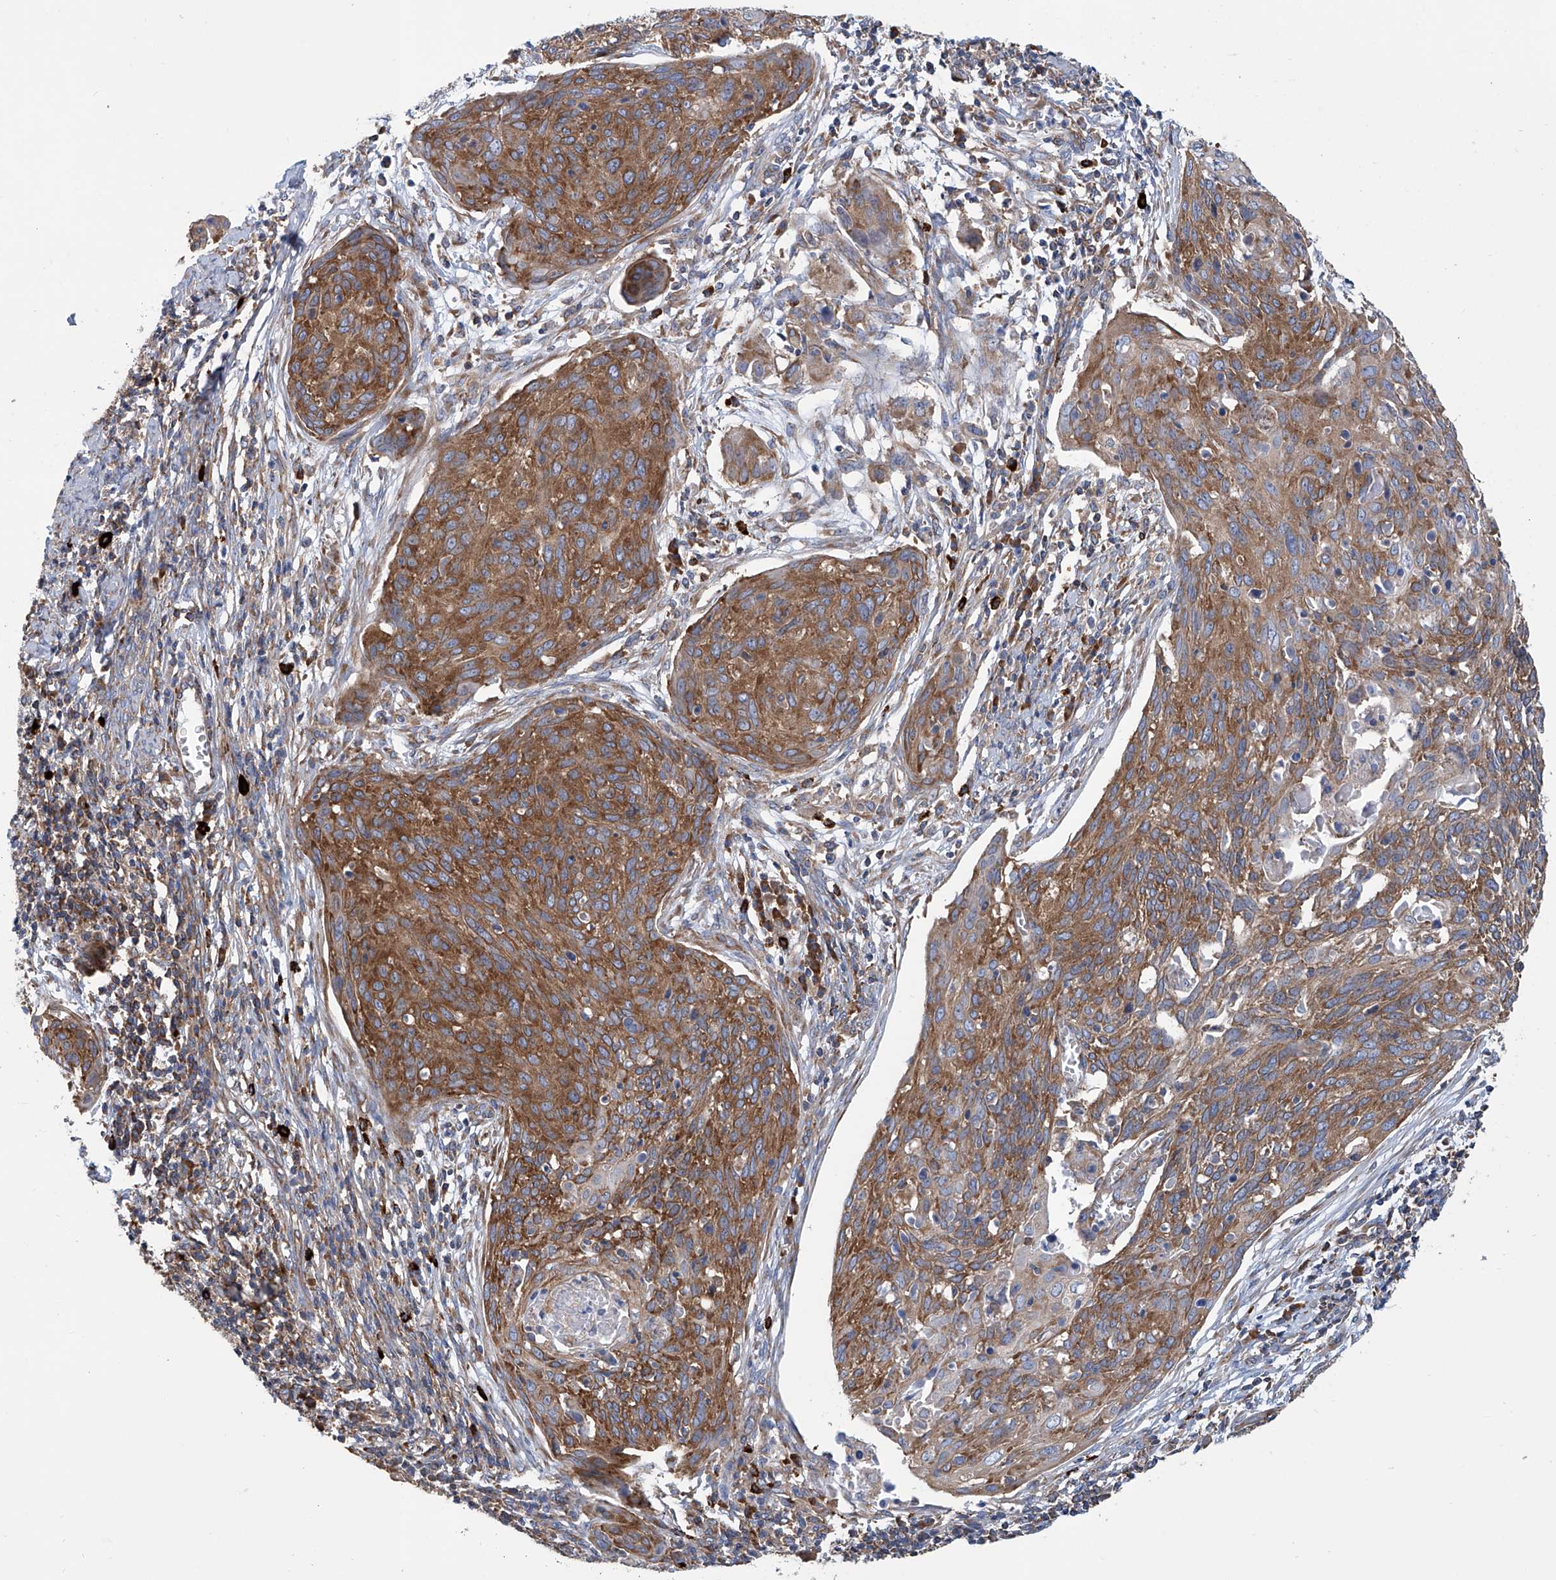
{"staining": {"intensity": "strong", "quantity": ">75%", "location": "cytoplasmic/membranous"}, "tissue": "cervical cancer", "cell_type": "Tumor cells", "image_type": "cancer", "snomed": [{"axis": "morphology", "description": "Squamous cell carcinoma, NOS"}, {"axis": "topography", "description": "Cervix"}], "caption": "Immunohistochemistry of cervical squamous cell carcinoma displays high levels of strong cytoplasmic/membranous positivity in about >75% of tumor cells. (DAB IHC, brown staining for protein, blue staining for nuclei).", "gene": "SENP2", "patient": {"sex": "female", "age": 38}}